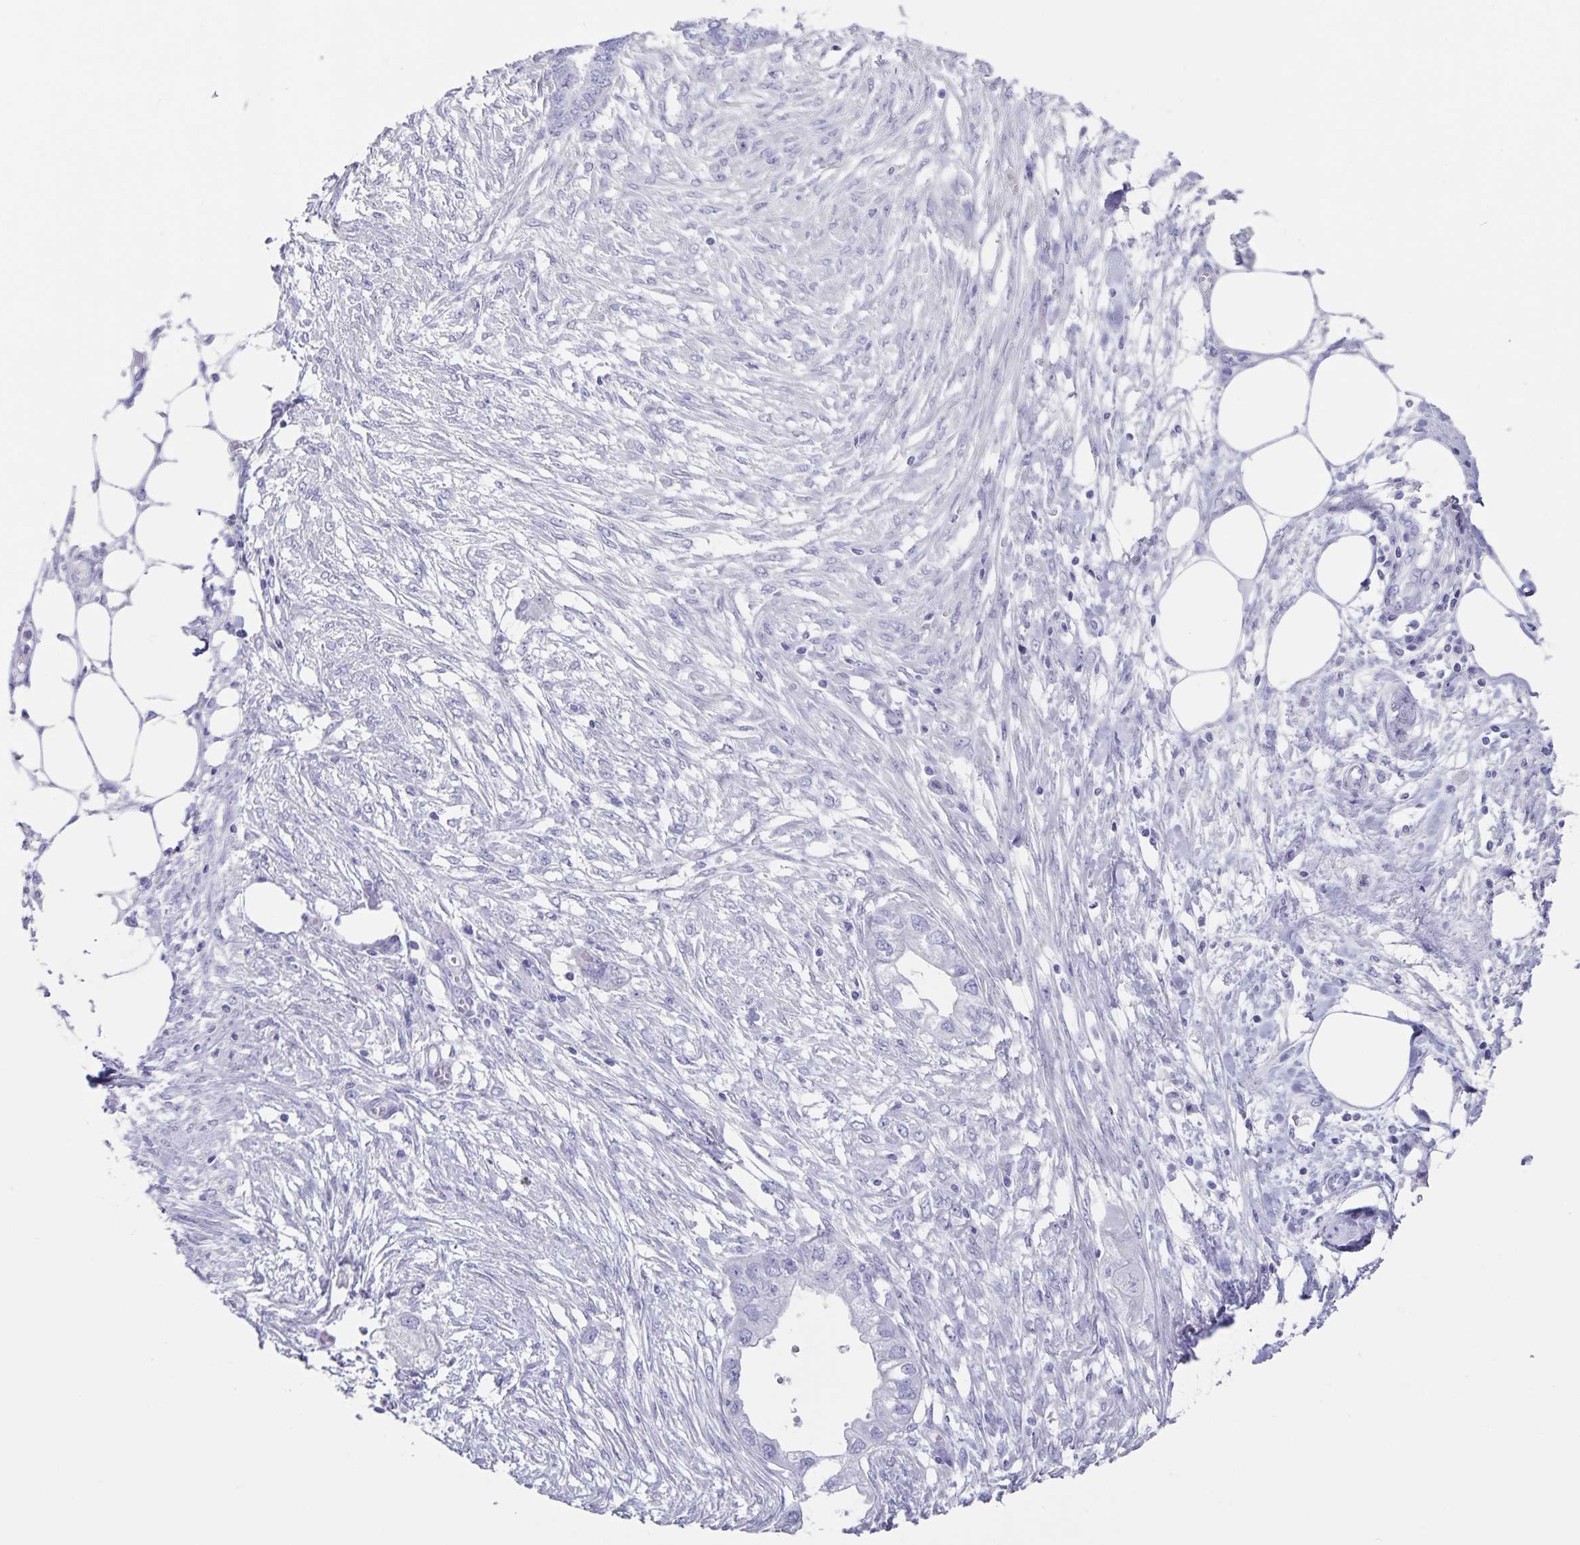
{"staining": {"intensity": "negative", "quantity": "none", "location": "none"}, "tissue": "endometrial cancer", "cell_type": "Tumor cells", "image_type": "cancer", "snomed": [{"axis": "morphology", "description": "Adenocarcinoma, NOS"}, {"axis": "morphology", "description": "Adenocarcinoma, metastatic, NOS"}, {"axis": "topography", "description": "Adipose tissue"}, {"axis": "topography", "description": "Endometrium"}], "caption": "The histopathology image exhibits no significant staining in tumor cells of endometrial cancer (adenocarcinoma).", "gene": "C11orf42", "patient": {"sex": "female", "age": 67}}